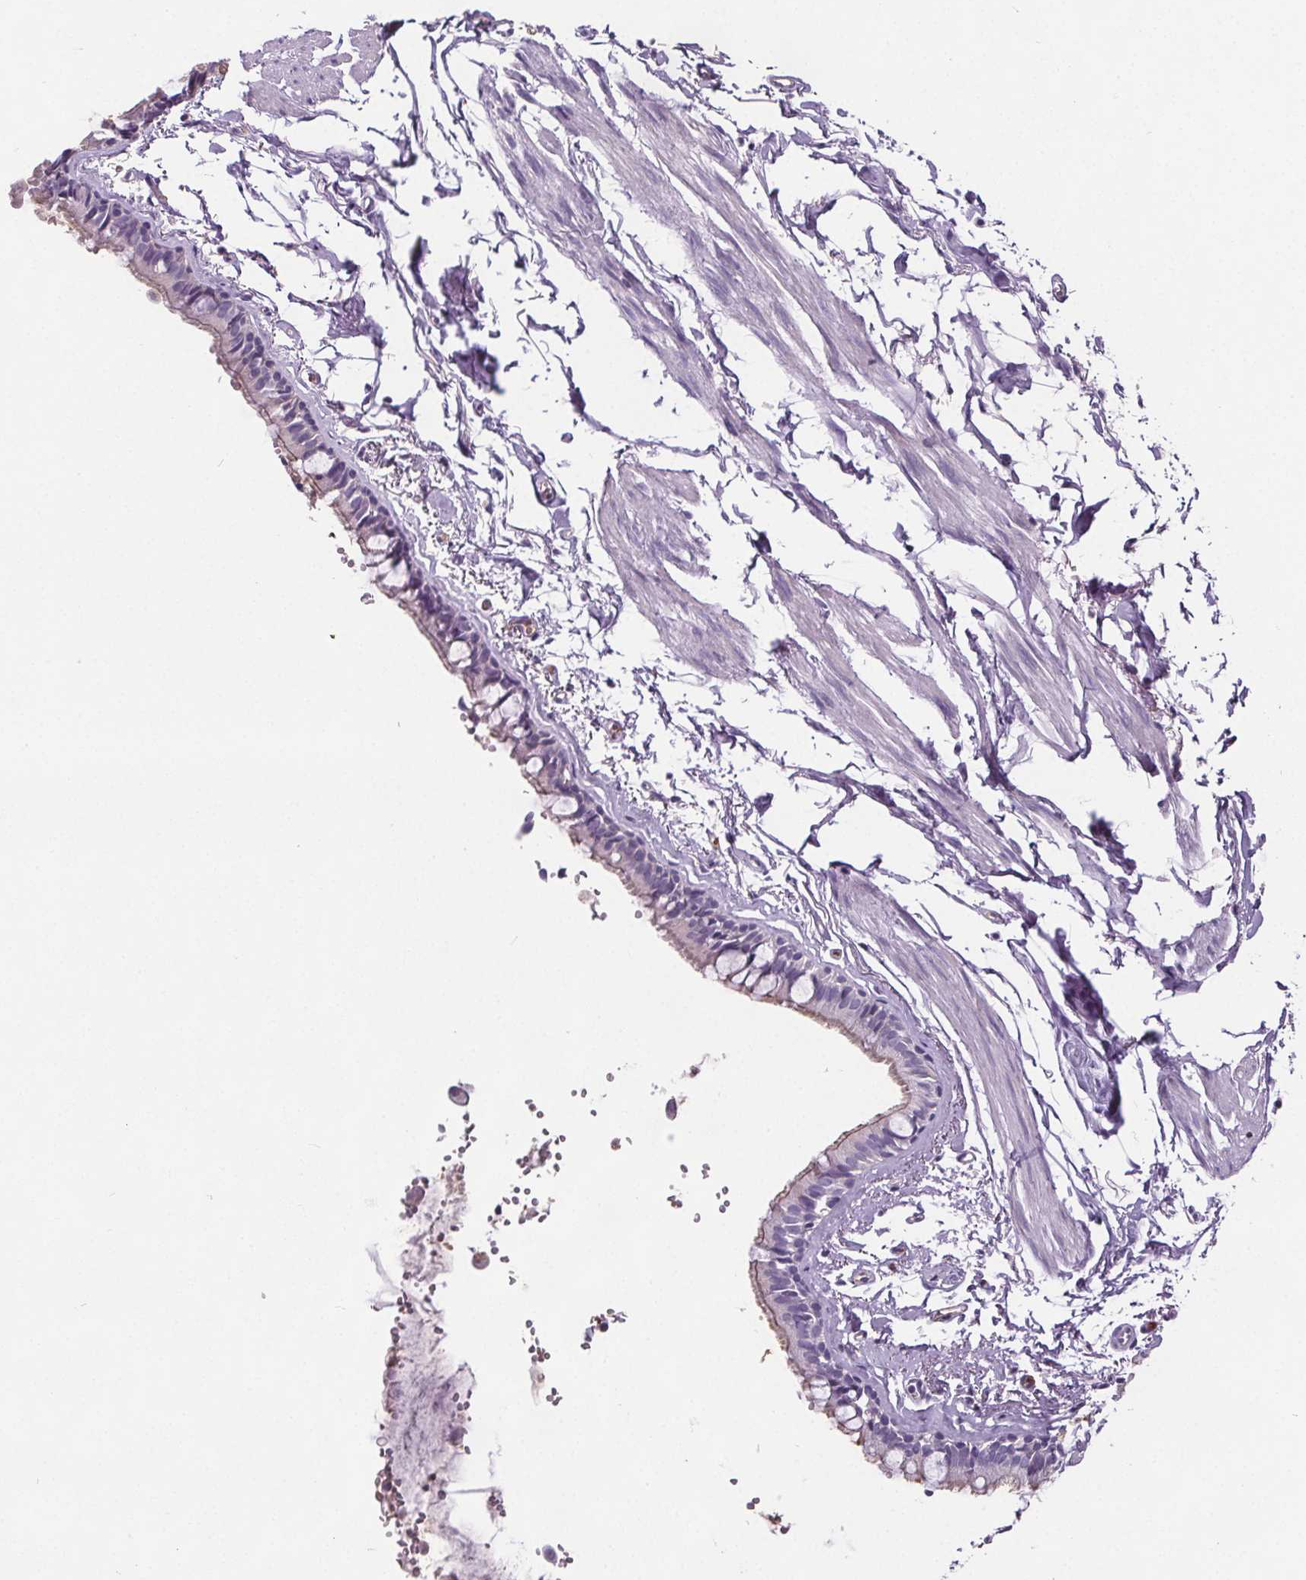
{"staining": {"intensity": "negative", "quantity": "none", "location": "none"}, "tissue": "bronchus", "cell_type": "Respiratory epithelial cells", "image_type": "normal", "snomed": [{"axis": "morphology", "description": "Normal tissue, NOS"}, {"axis": "topography", "description": "Bronchus"}], "caption": "Immunohistochemistry (IHC) photomicrograph of unremarkable bronchus stained for a protein (brown), which reveals no expression in respiratory epithelial cells.", "gene": "CD5L", "patient": {"sex": "female", "age": 59}}